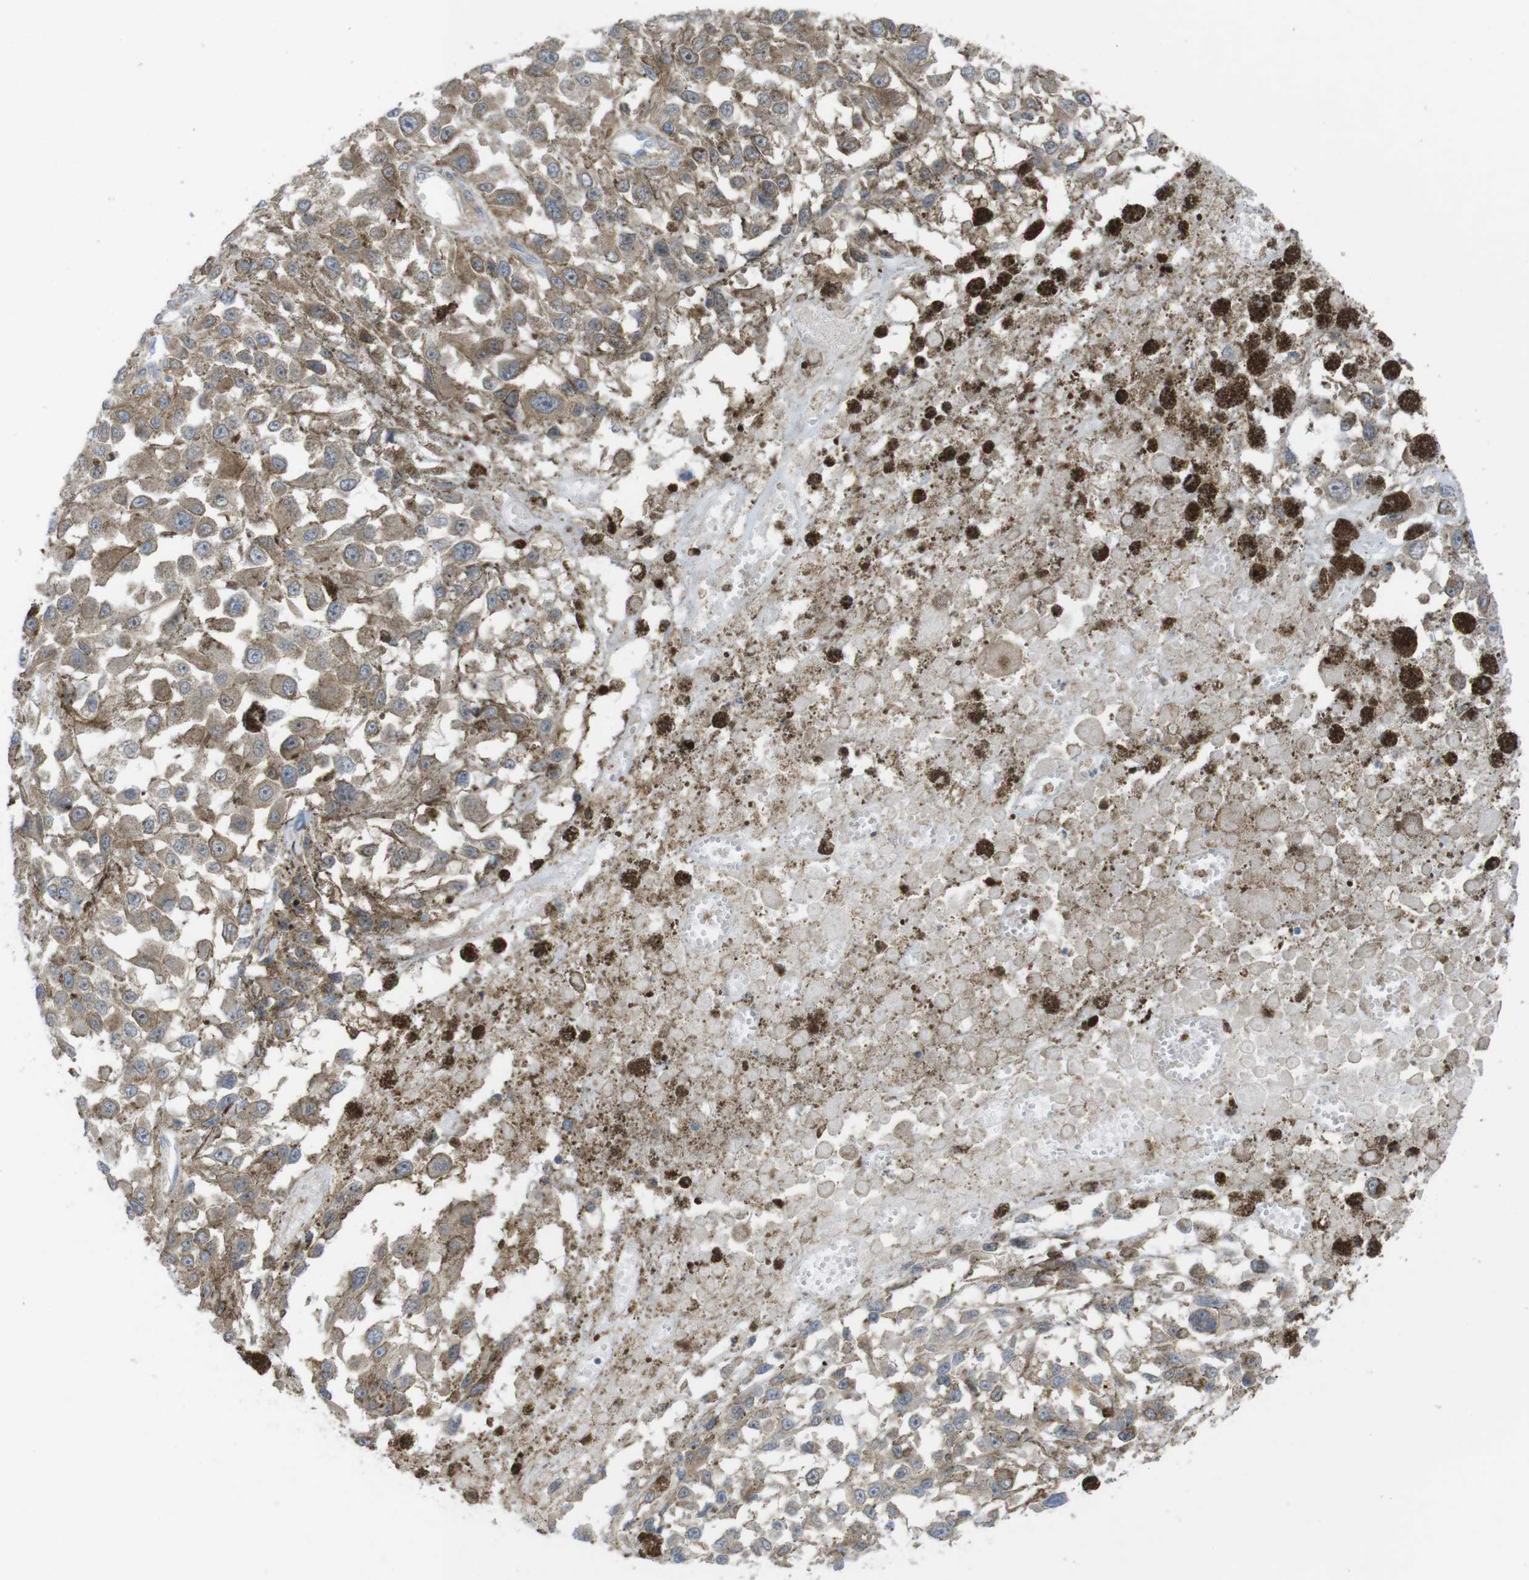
{"staining": {"intensity": "moderate", "quantity": ">75%", "location": "cytoplasmic/membranous"}, "tissue": "melanoma", "cell_type": "Tumor cells", "image_type": "cancer", "snomed": [{"axis": "morphology", "description": "Malignant melanoma, Metastatic site"}, {"axis": "topography", "description": "Lymph node"}], "caption": "Immunohistochemical staining of human melanoma reveals medium levels of moderate cytoplasmic/membranous protein expression in about >75% of tumor cells.", "gene": "PRKCD", "patient": {"sex": "male", "age": 59}}